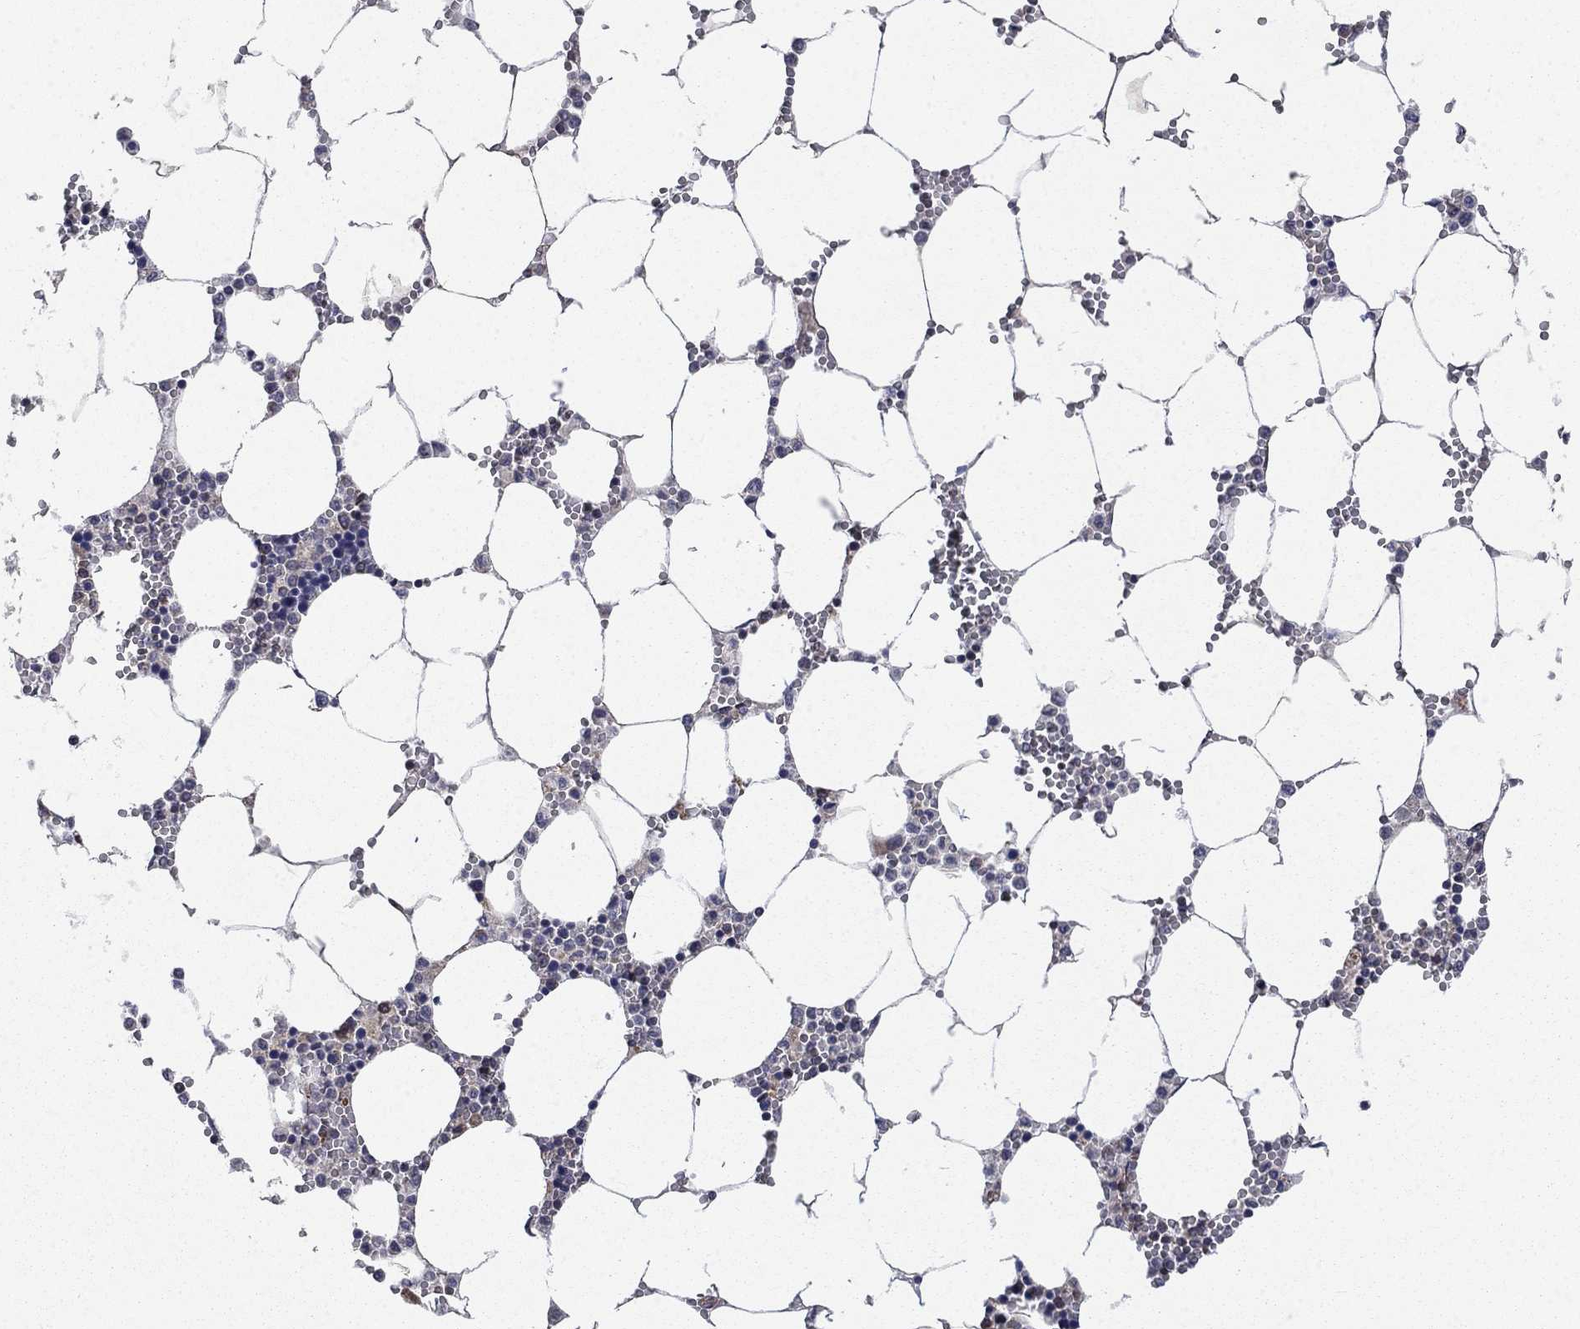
{"staining": {"intensity": "negative", "quantity": "none", "location": "none"}, "tissue": "bone marrow", "cell_type": "Hematopoietic cells", "image_type": "normal", "snomed": [{"axis": "morphology", "description": "Normal tissue, NOS"}, {"axis": "topography", "description": "Bone marrow"}], "caption": "Immunohistochemical staining of benign human bone marrow exhibits no significant positivity in hematopoietic cells. The staining was performed using DAB (3,3'-diaminobenzidine) to visualize the protein expression in brown, while the nuclei were stained in blue with hematoxylin (Magnification: 20x).", "gene": "NDUFC1", "patient": {"sex": "female", "age": 64}}